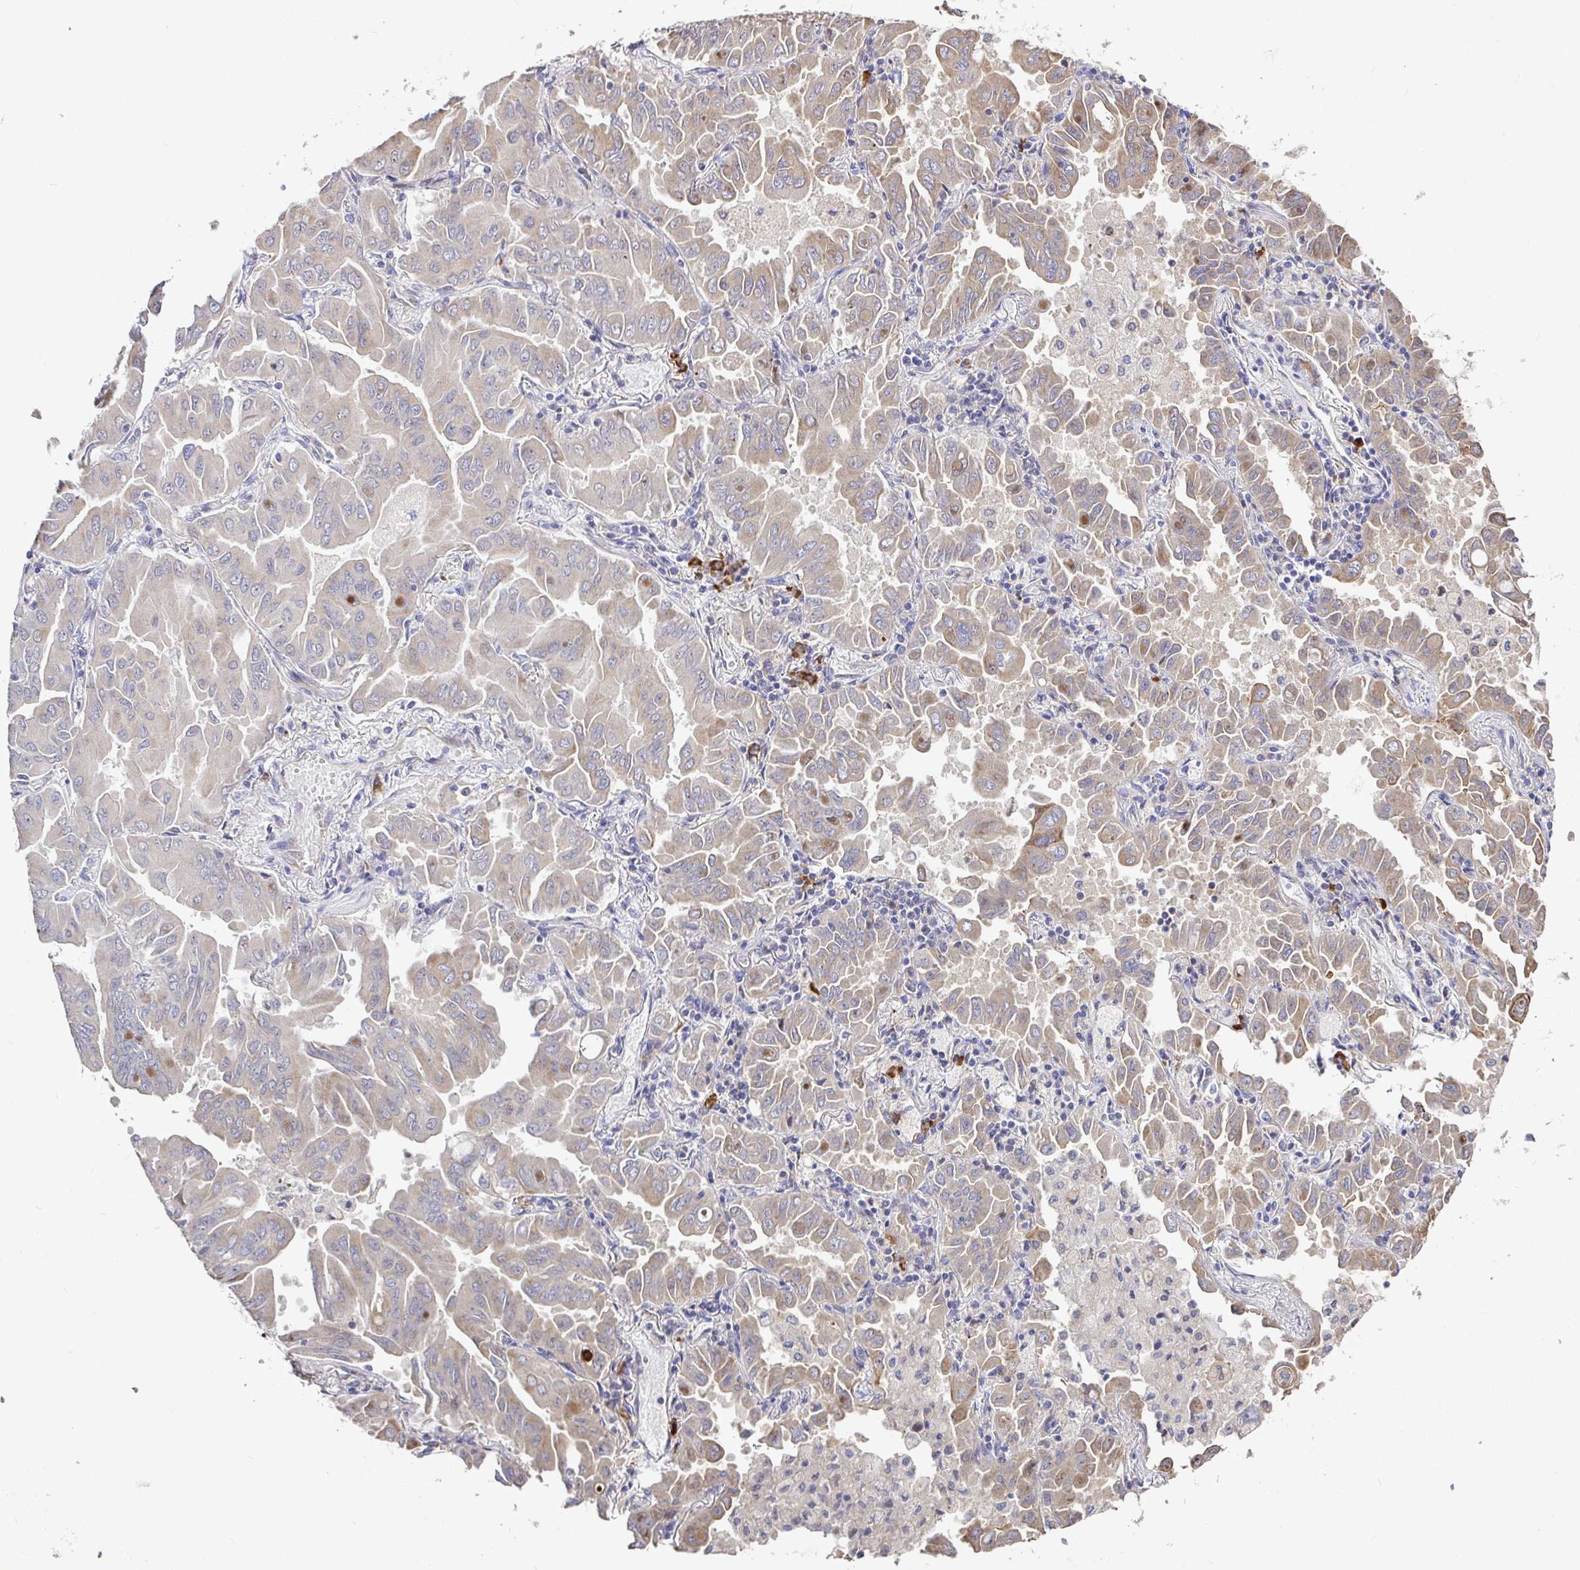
{"staining": {"intensity": "weak", "quantity": "<25%", "location": "cytoplasmic/membranous"}, "tissue": "lung cancer", "cell_type": "Tumor cells", "image_type": "cancer", "snomed": [{"axis": "morphology", "description": "Adenocarcinoma, NOS"}, {"axis": "topography", "description": "Lung"}], "caption": "High power microscopy histopathology image of an immunohistochemistry micrograph of lung adenocarcinoma, revealing no significant staining in tumor cells.", "gene": "ELP1", "patient": {"sex": "male", "age": 64}}